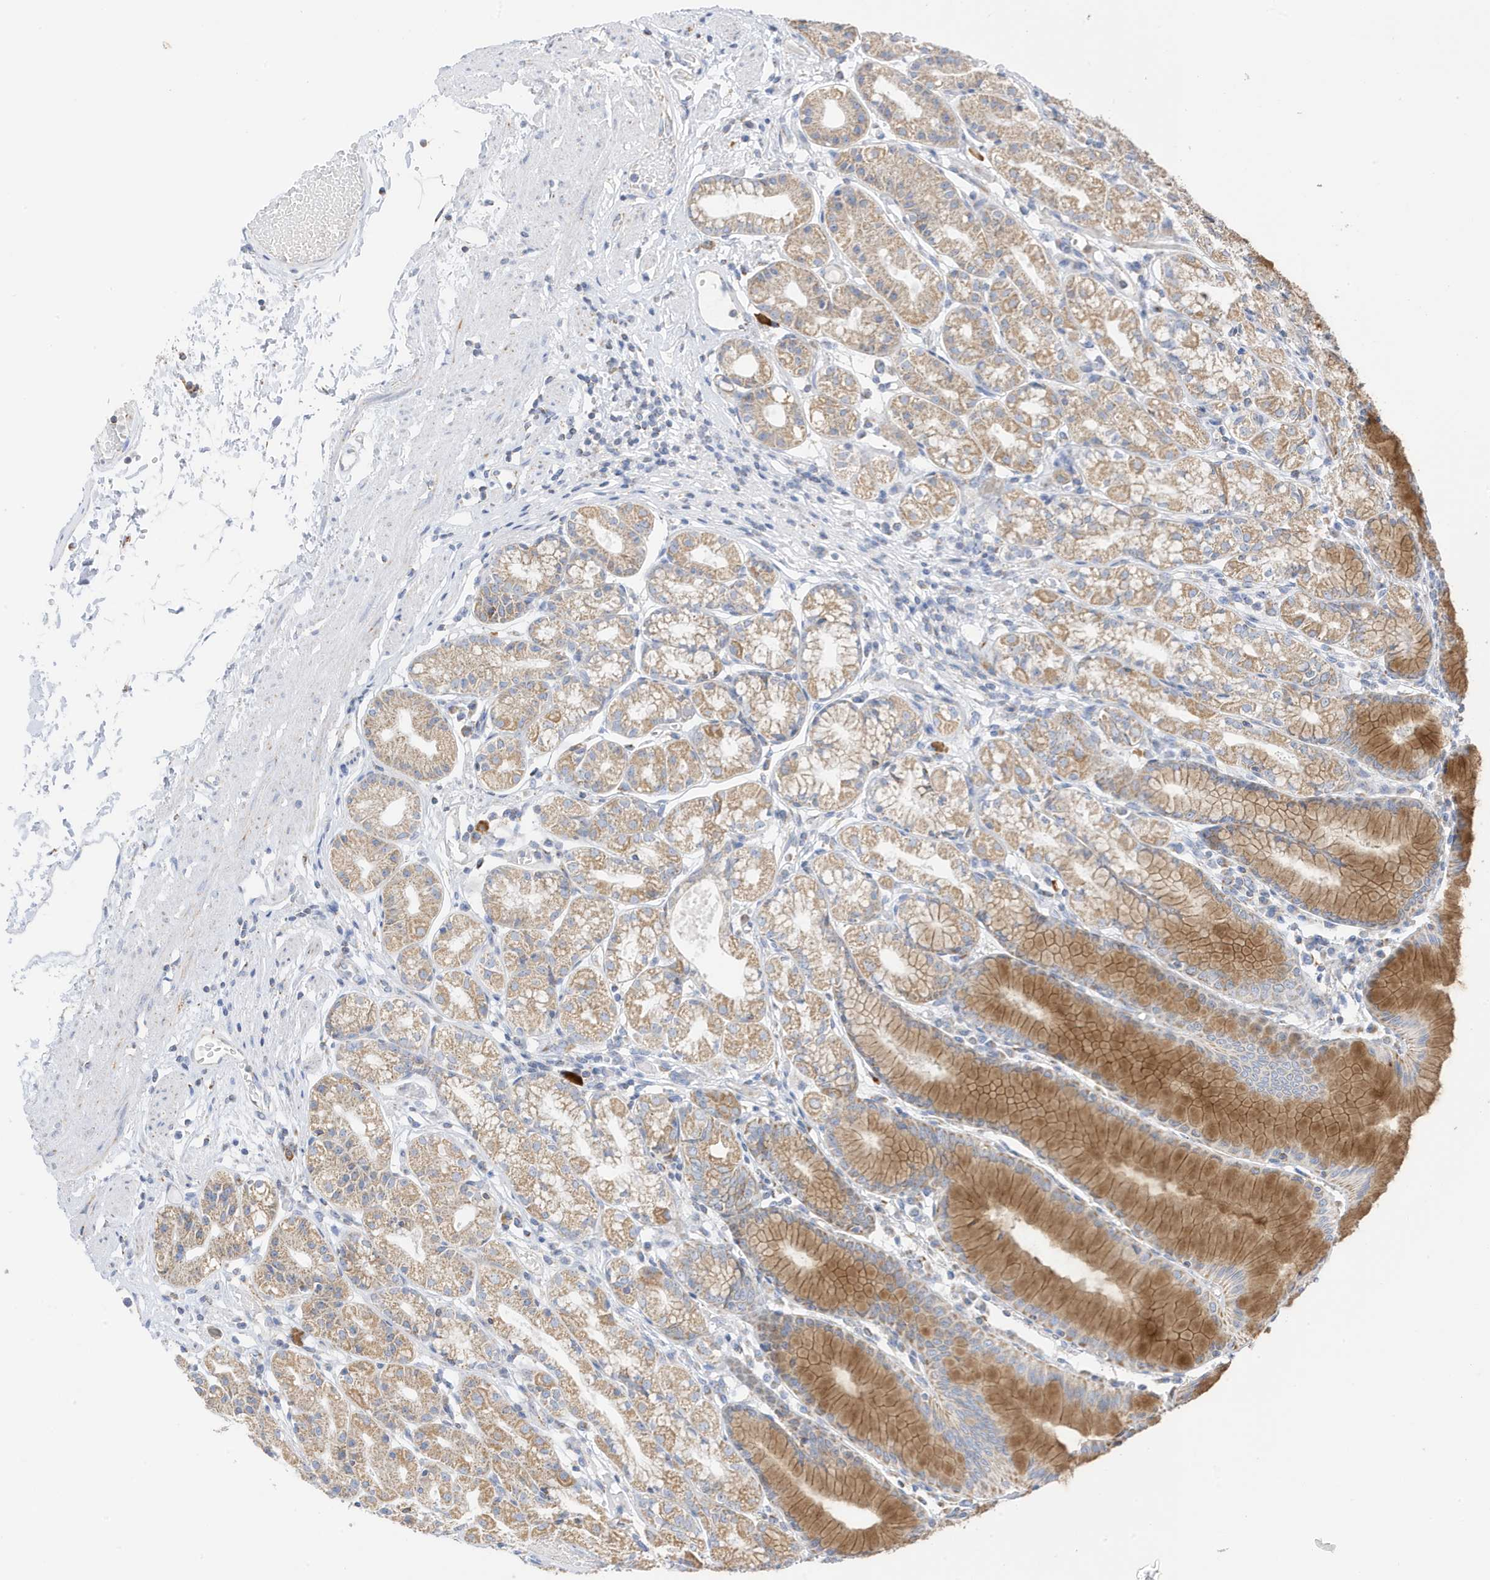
{"staining": {"intensity": "moderate", "quantity": ">75%", "location": "cytoplasmic/membranous"}, "tissue": "stomach", "cell_type": "Glandular cells", "image_type": "normal", "snomed": [{"axis": "morphology", "description": "Normal tissue, NOS"}, {"axis": "topography", "description": "Stomach"}], "caption": "A brown stain highlights moderate cytoplasmic/membranous positivity of a protein in glandular cells of benign human stomach. Using DAB (brown) and hematoxylin (blue) stains, captured at high magnification using brightfield microscopy.", "gene": "CAPN13", "patient": {"sex": "female", "age": 57}}